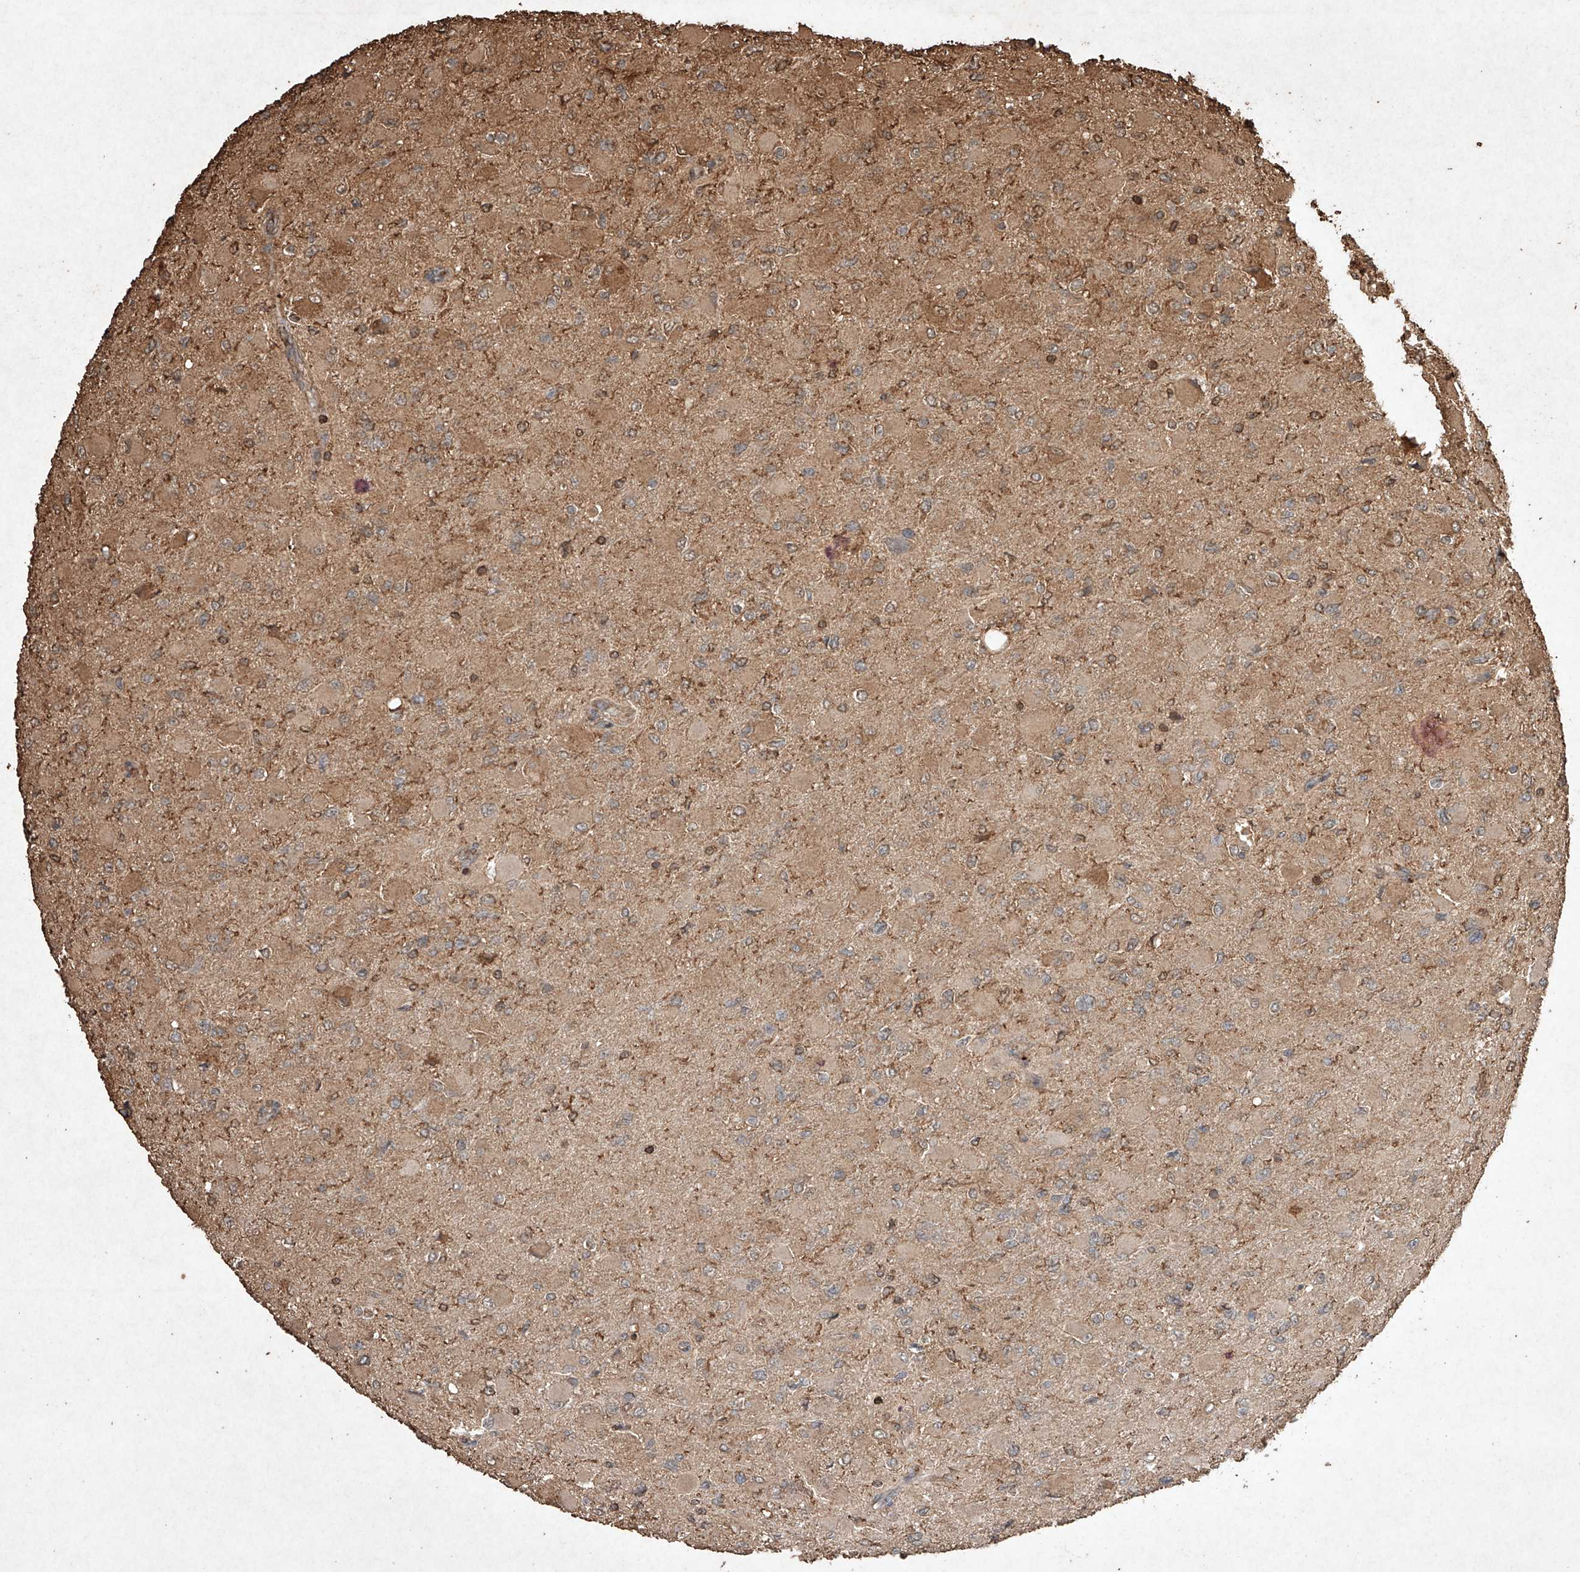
{"staining": {"intensity": "moderate", "quantity": "<25%", "location": "cytoplasmic/membranous"}, "tissue": "glioma", "cell_type": "Tumor cells", "image_type": "cancer", "snomed": [{"axis": "morphology", "description": "Glioma, malignant, High grade"}, {"axis": "topography", "description": "Cerebral cortex"}], "caption": "A low amount of moderate cytoplasmic/membranous expression is present in approximately <25% of tumor cells in high-grade glioma (malignant) tissue. (brown staining indicates protein expression, while blue staining denotes nuclei).", "gene": "M6PR", "patient": {"sex": "female", "age": 36}}